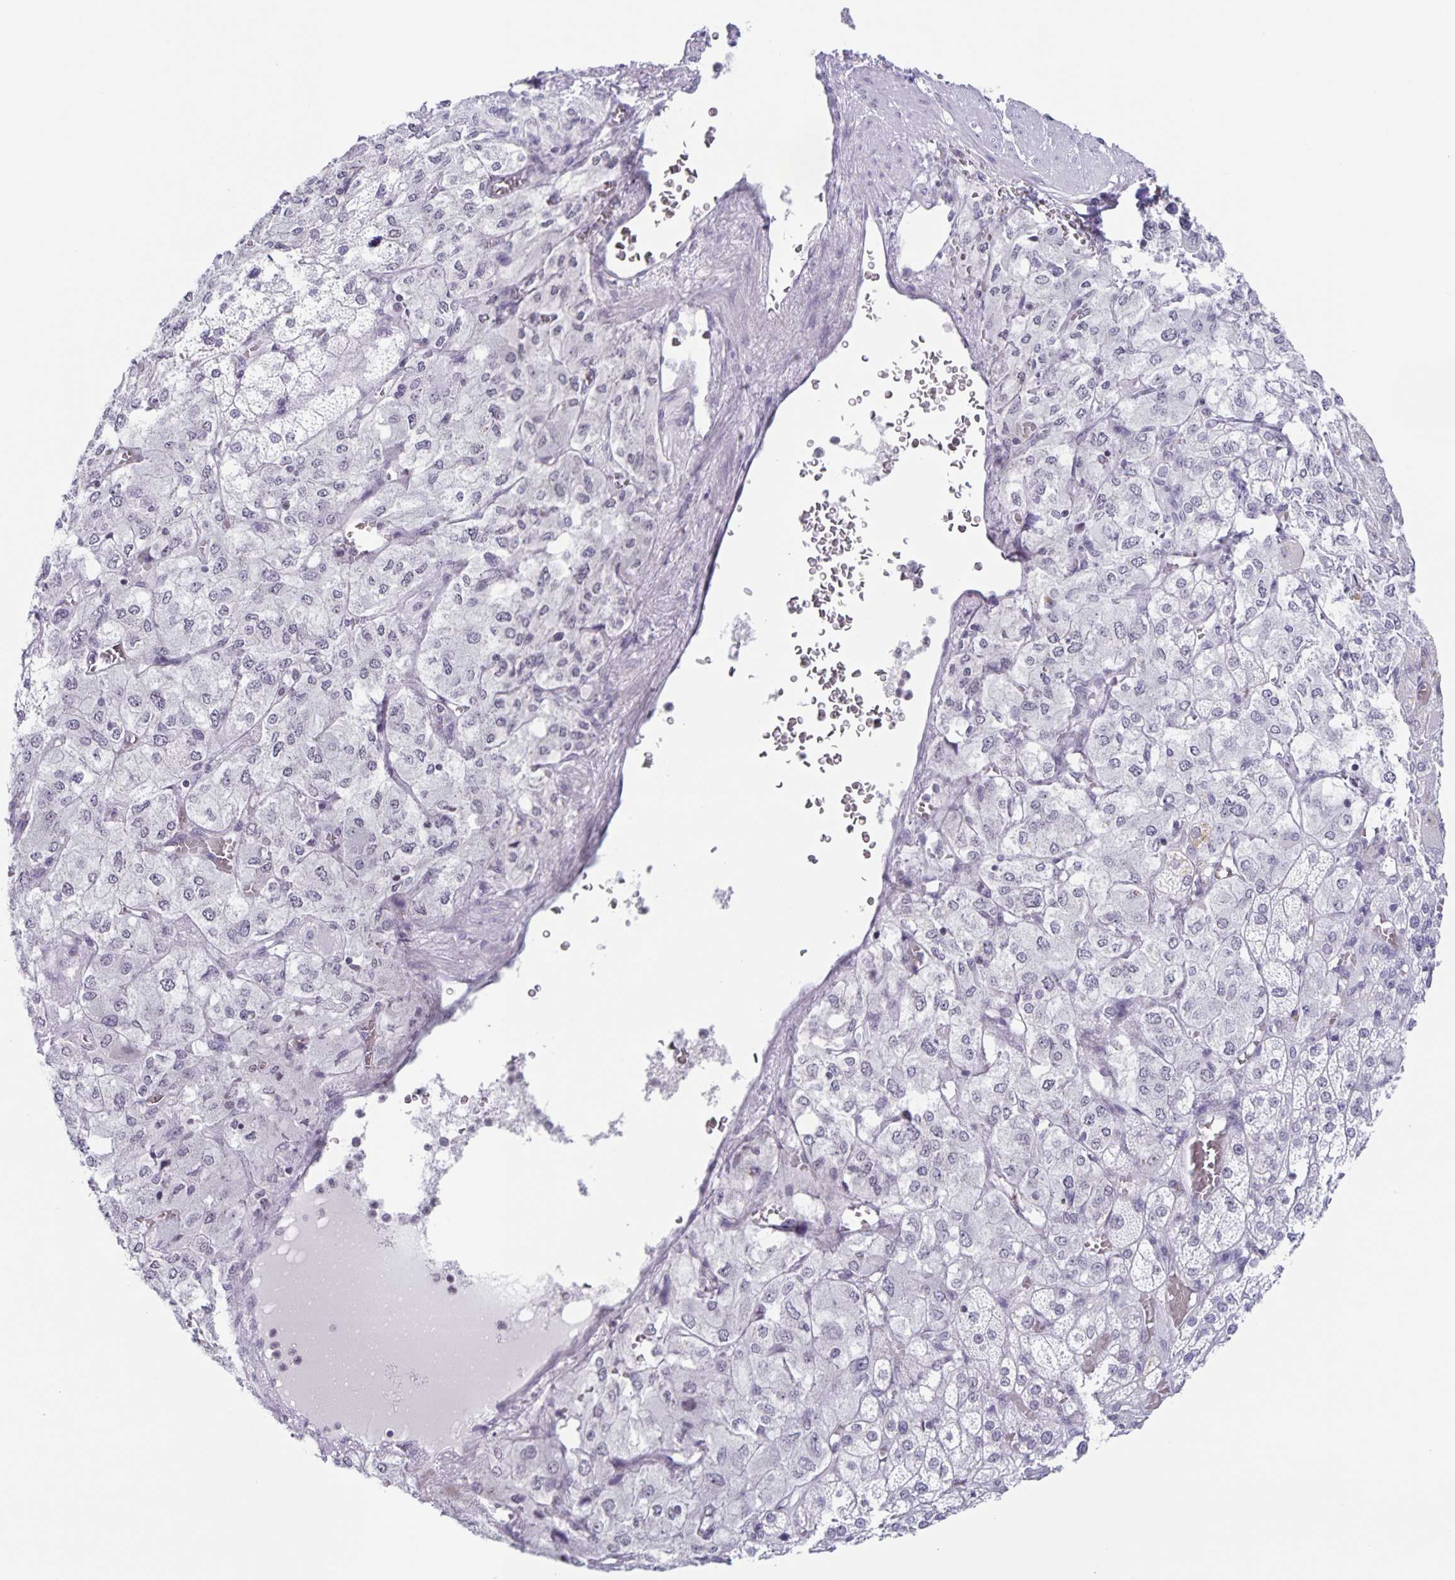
{"staining": {"intensity": "negative", "quantity": "none", "location": "none"}, "tissue": "adrenal gland", "cell_type": "Glandular cells", "image_type": "normal", "snomed": [{"axis": "morphology", "description": "Normal tissue, NOS"}, {"axis": "topography", "description": "Adrenal gland"}], "caption": "This is an immunohistochemistry (IHC) histopathology image of normal adrenal gland. There is no positivity in glandular cells.", "gene": "LCE6A", "patient": {"sex": "female", "age": 60}}